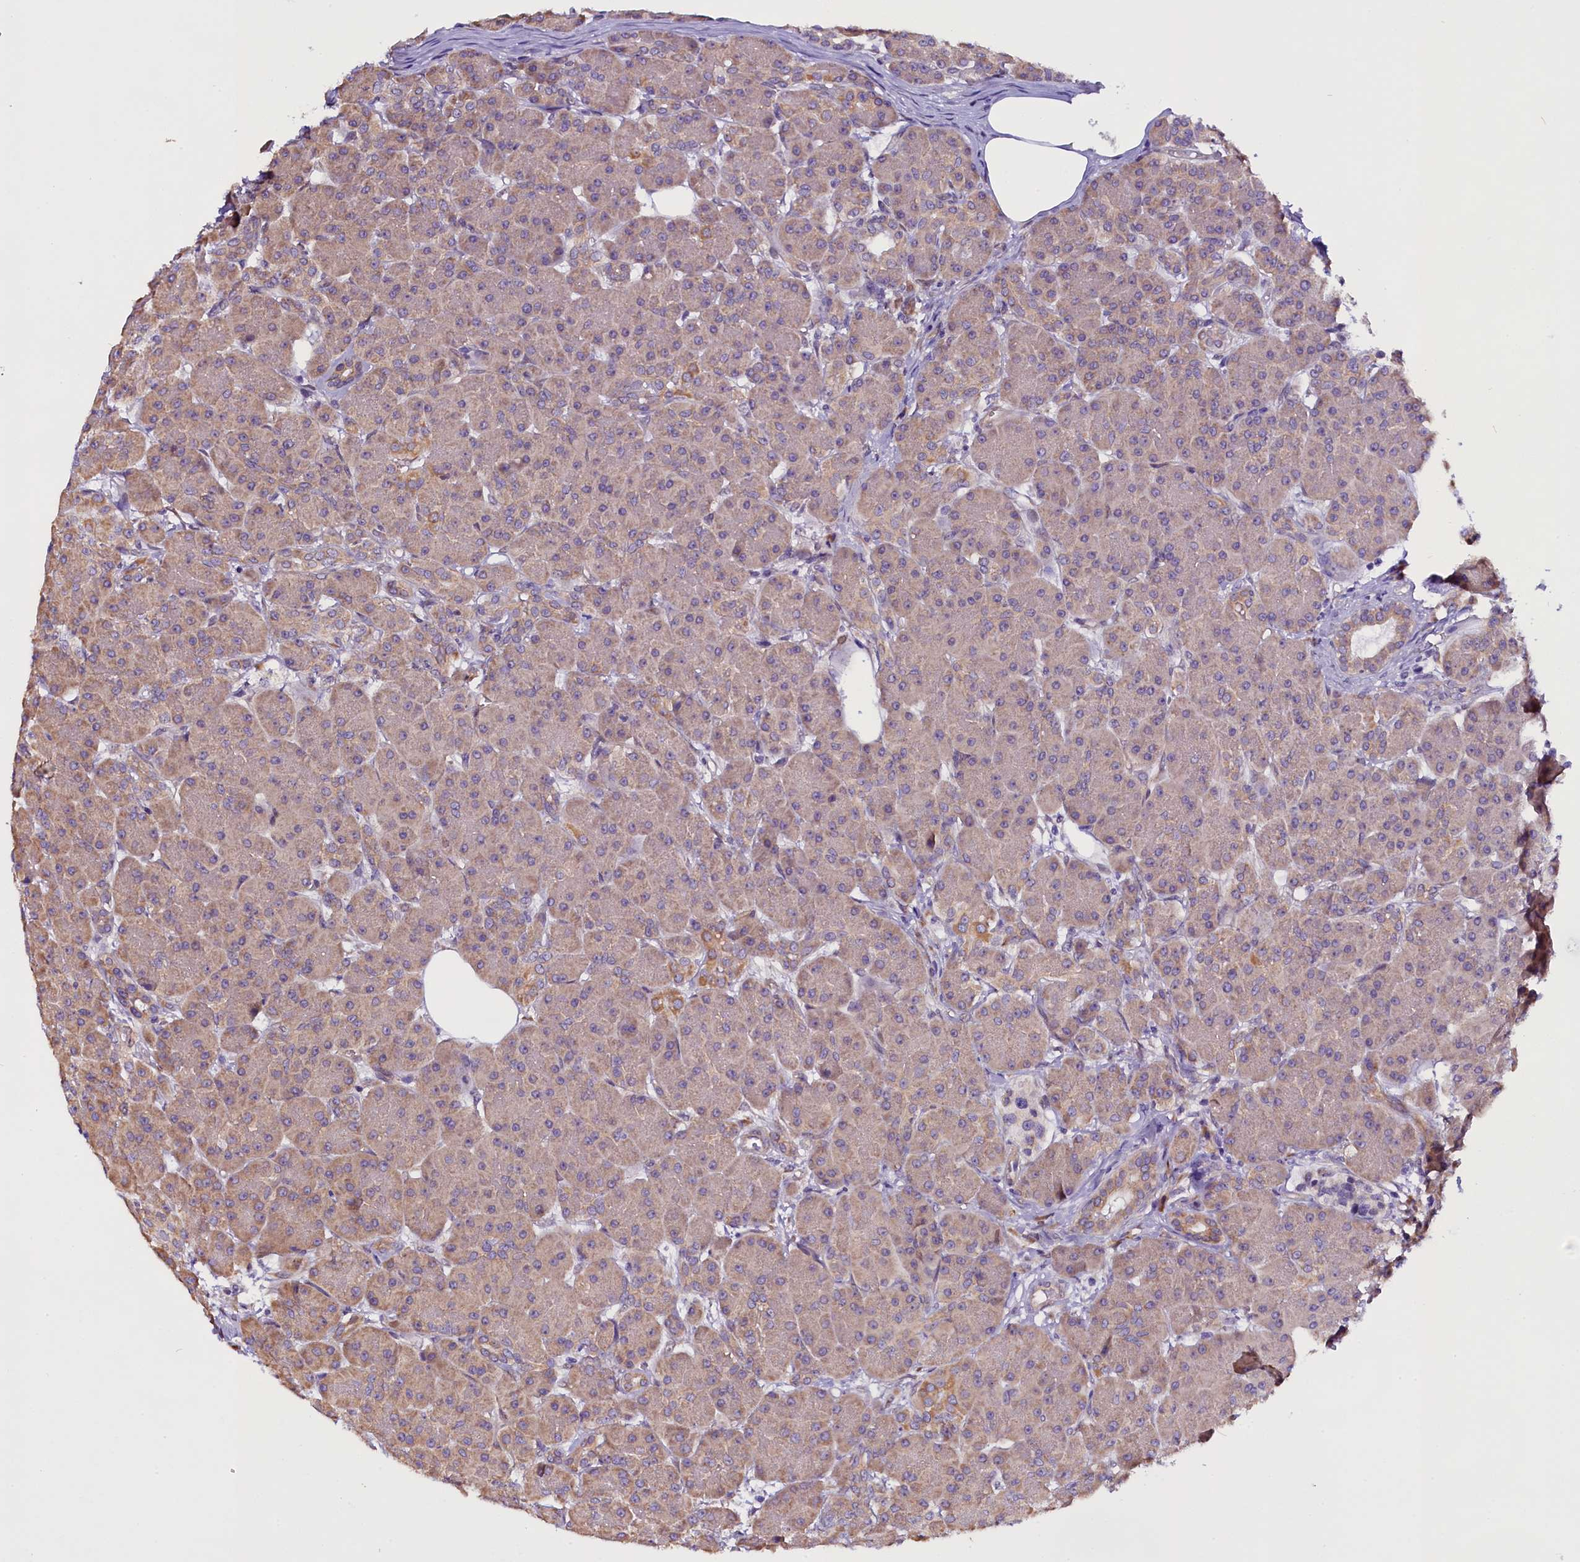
{"staining": {"intensity": "weak", "quantity": "25%-75%", "location": "cytoplasmic/membranous"}, "tissue": "pancreas", "cell_type": "Exocrine glandular cells", "image_type": "normal", "snomed": [{"axis": "morphology", "description": "Normal tissue, NOS"}, {"axis": "topography", "description": "Pancreas"}], "caption": "Pancreas stained with immunohistochemistry reveals weak cytoplasmic/membranous positivity in approximately 25%-75% of exocrine glandular cells.", "gene": "UACA", "patient": {"sex": "male", "age": 63}}